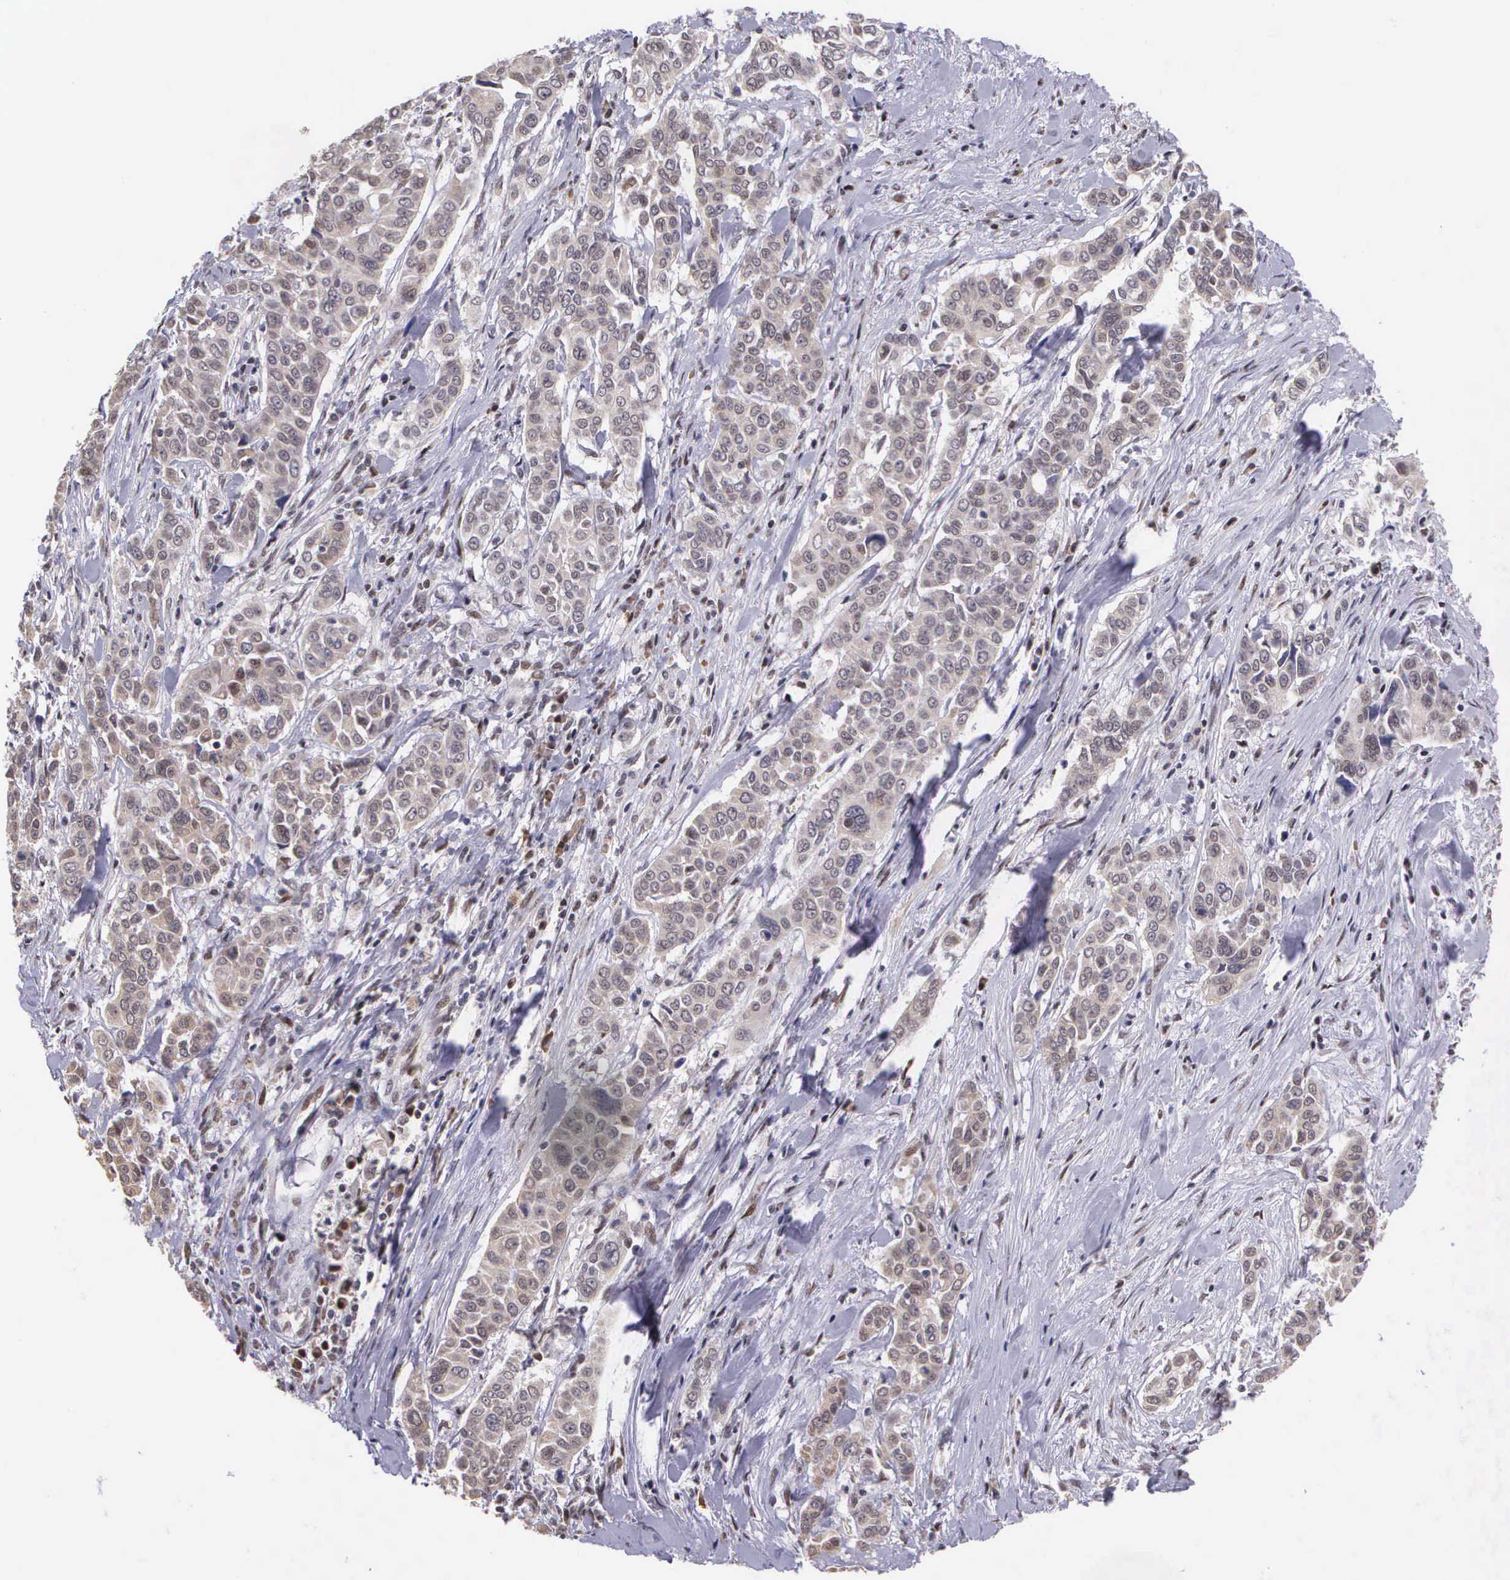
{"staining": {"intensity": "negative", "quantity": "none", "location": "none"}, "tissue": "pancreatic cancer", "cell_type": "Tumor cells", "image_type": "cancer", "snomed": [{"axis": "morphology", "description": "Adenocarcinoma, NOS"}, {"axis": "topography", "description": "Pancreas"}], "caption": "This is a image of IHC staining of pancreatic adenocarcinoma, which shows no positivity in tumor cells.", "gene": "SLC25A21", "patient": {"sex": "female", "age": 52}}